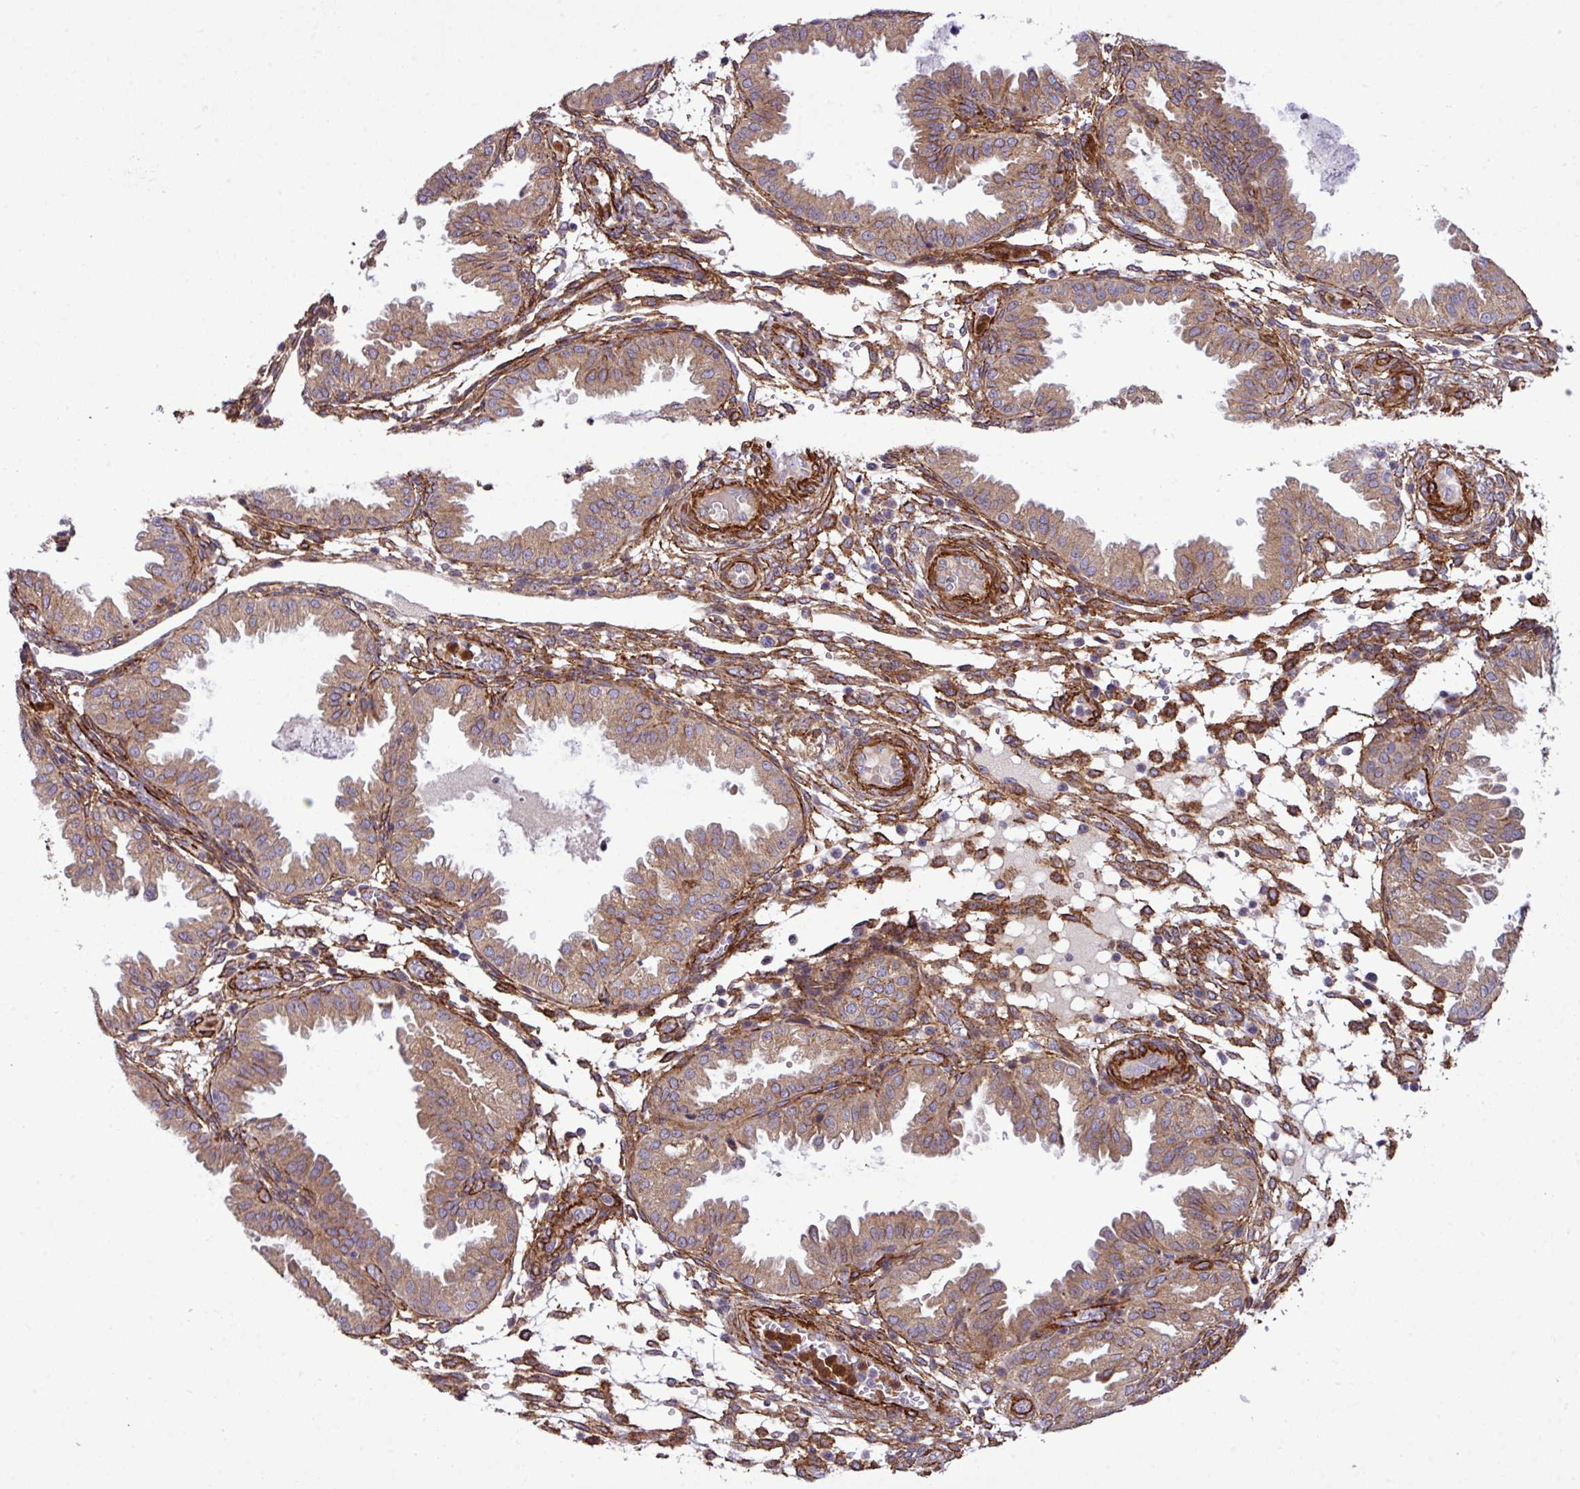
{"staining": {"intensity": "strong", "quantity": ">75%", "location": "cytoplasmic/membranous"}, "tissue": "endometrium", "cell_type": "Cells in endometrial stroma", "image_type": "normal", "snomed": [{"axis": "morphology", "description": "Normal tissue, NOS"}, {"axis": "topography", "description": "Endometrium"}], "caption": "Immunohistochemical staining of normal human endometrium exhibits high levels of strong cytoplasmic/membranous expression in approximately >75% of cells in endometrial stroma. Nuclei are stained in blue.", "gene": "FAM47E", "patient": {"sex": "female", "age": 33}}